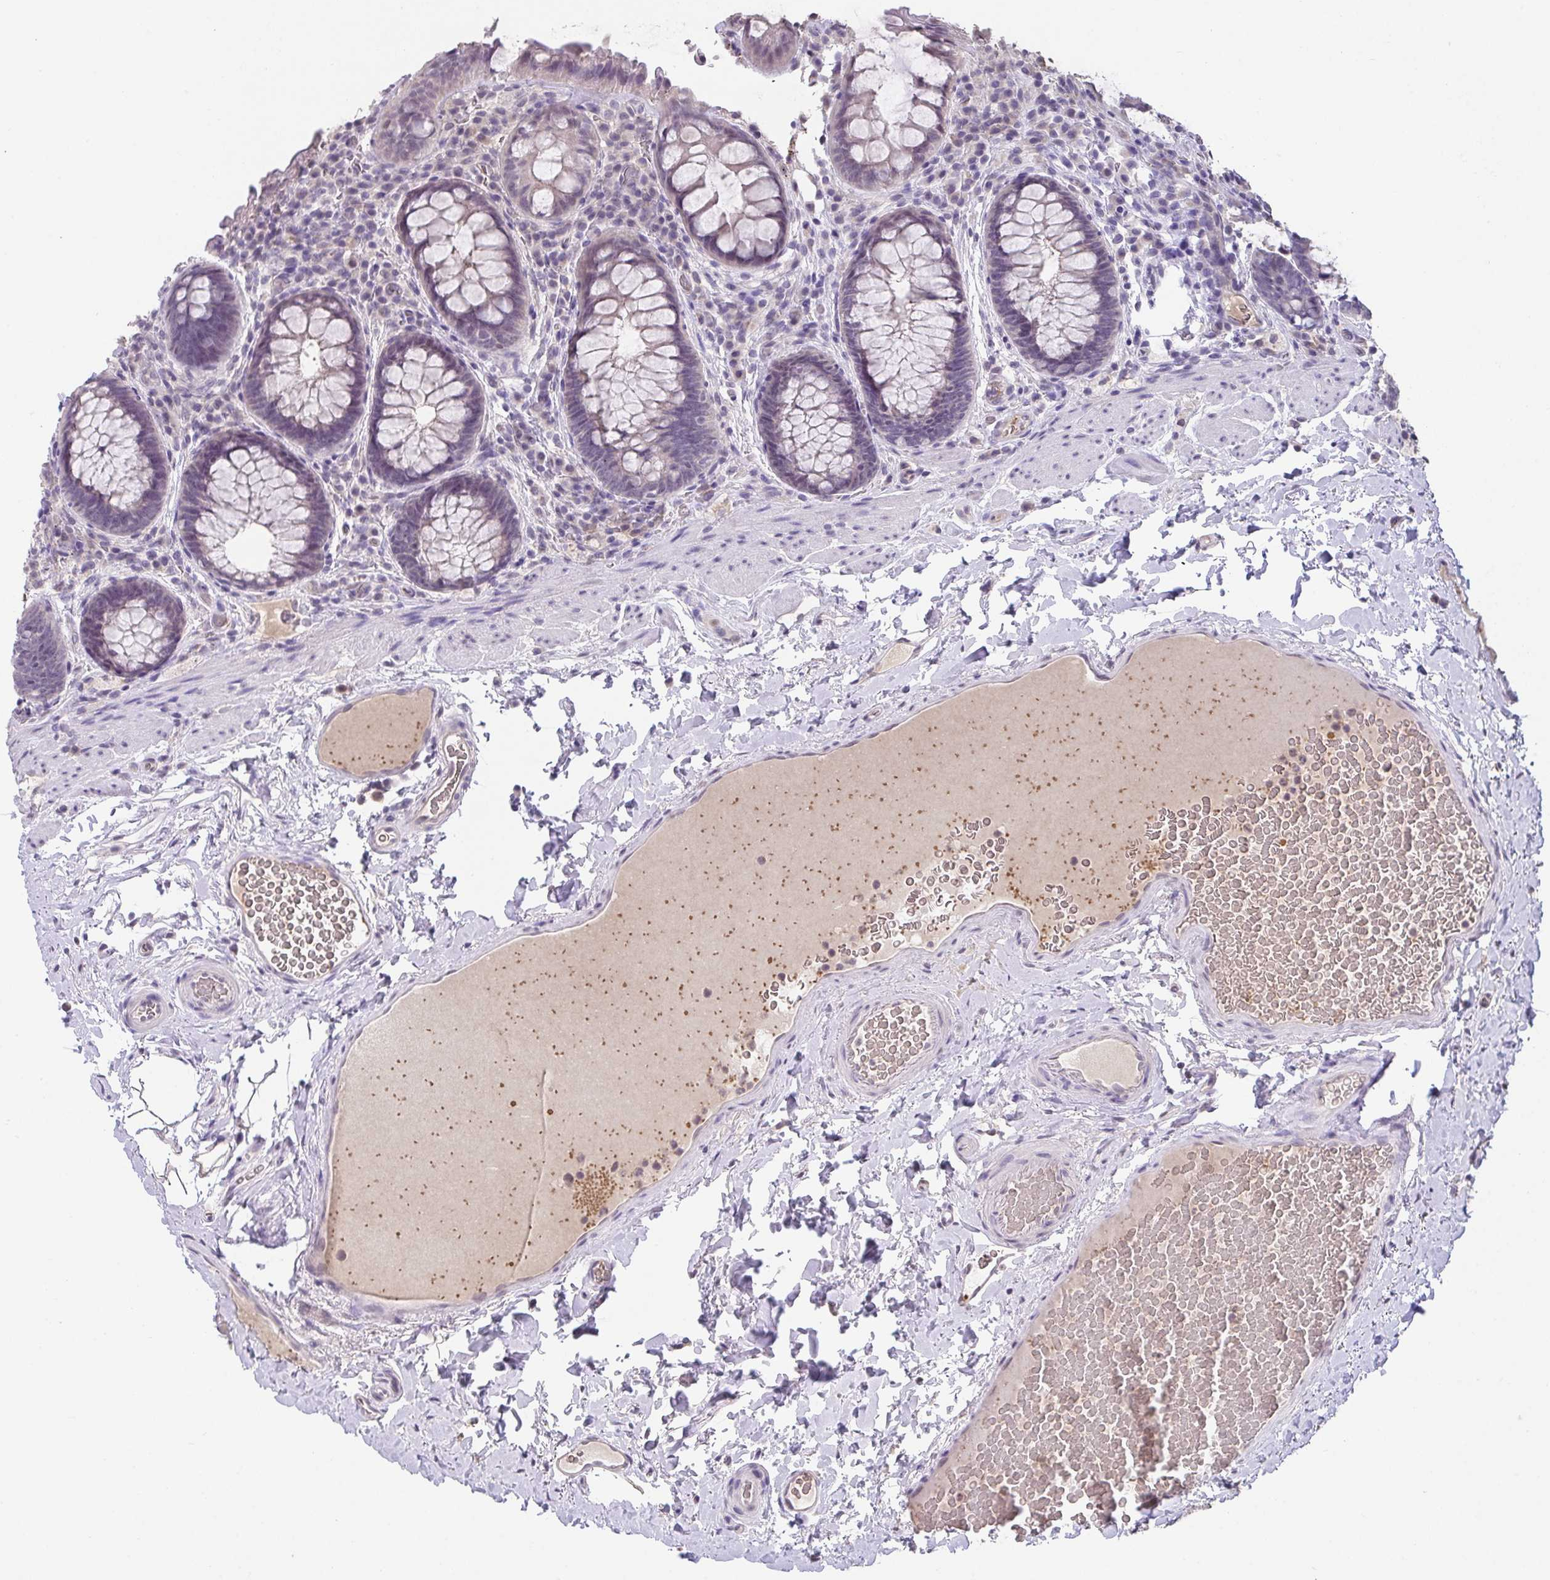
{"staining": {"intensity": "negative", "quantity": "none", "location": "none"}, "tissue": "rectum", "cell_type": "Glandular cells", "image_type": "normal", "snomed": [{"axis": "morphology", "description": "Normal tissue, NOS"}, {"axis": "topography", "description": "Rectum"}], "caption": "This is an IHC image of benign human rectum. There is no expression in glandular cells.", "gene": "GLTPD2", "patient": {"sex": "female", "age": 69}}